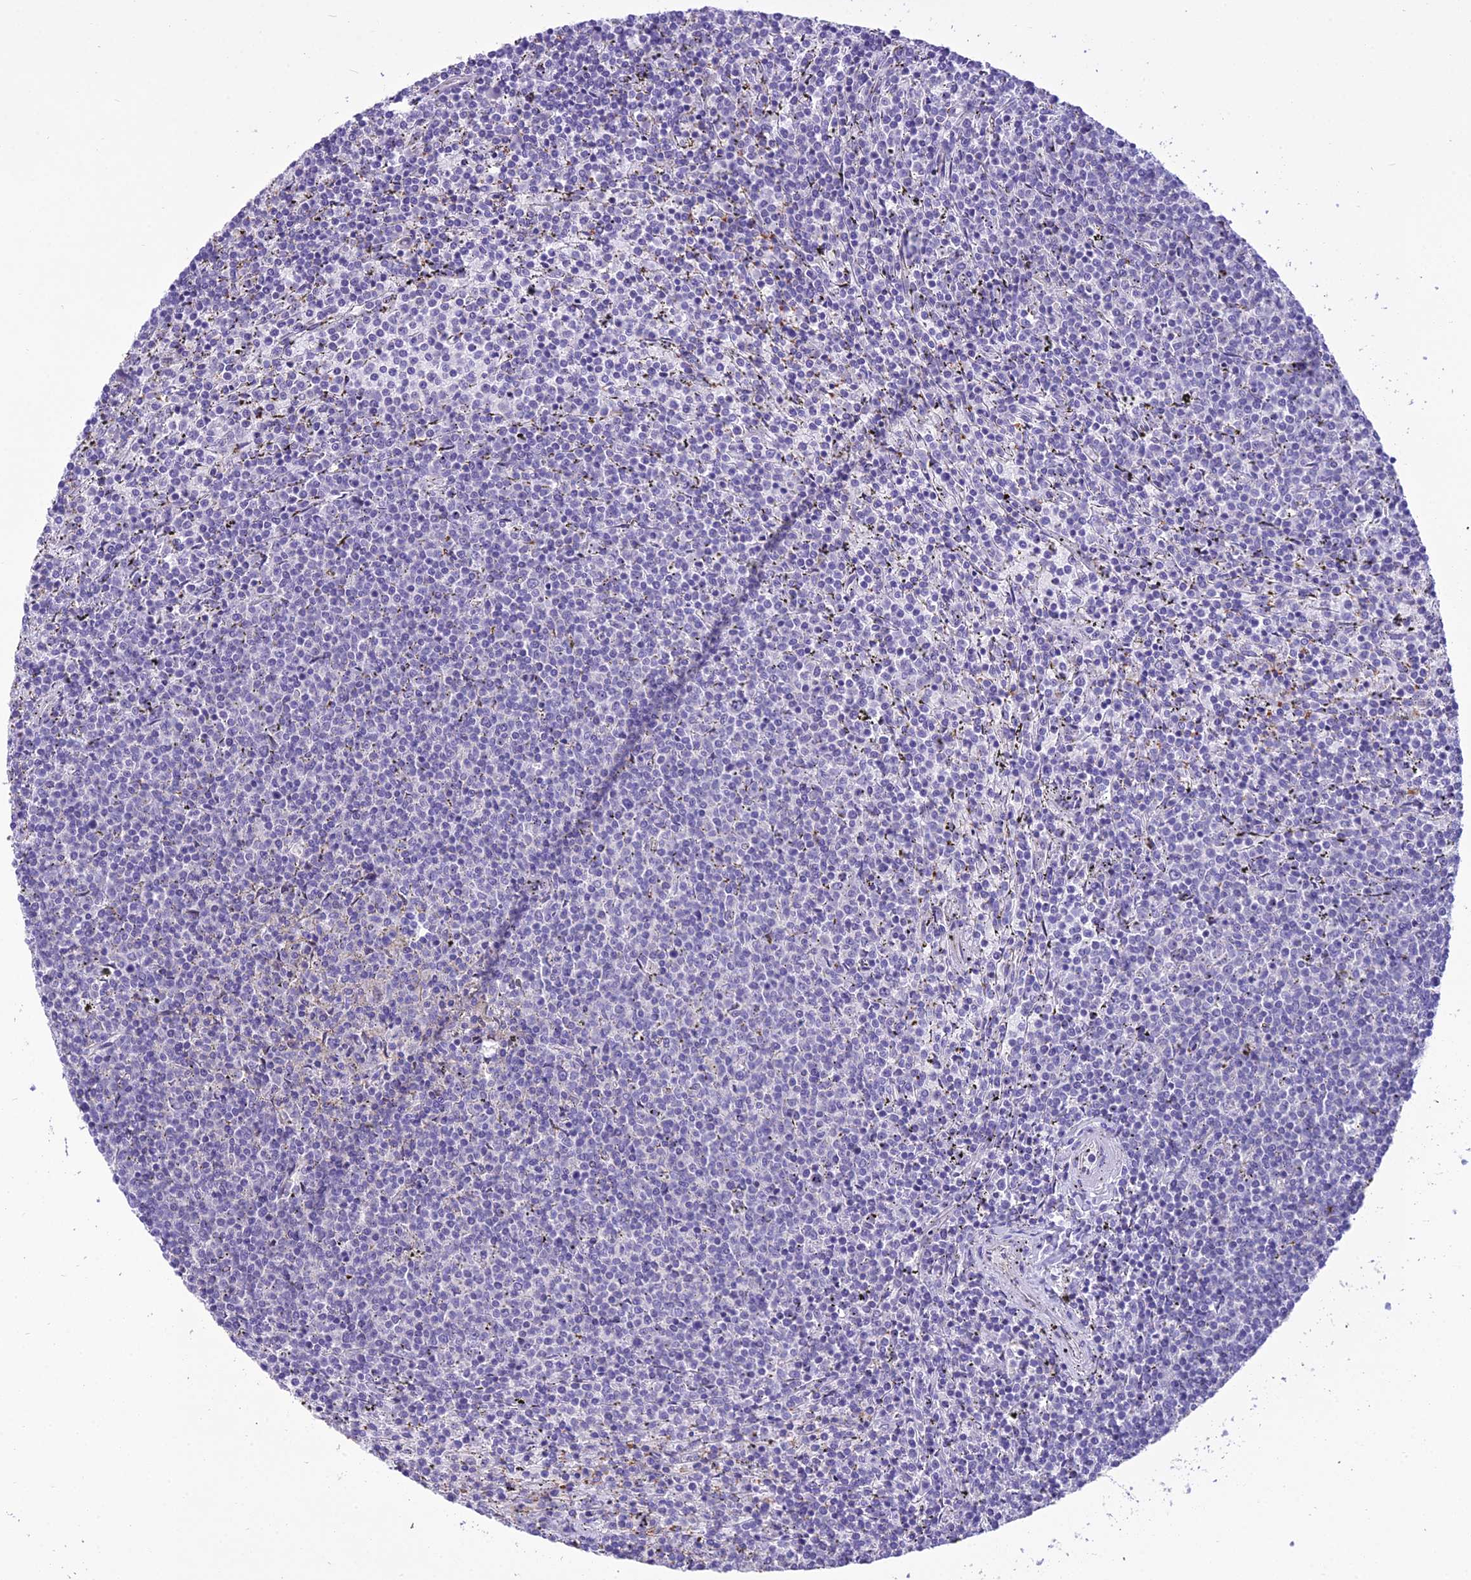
{"staining": {"intensity": "negative", "quantity": "none", "location": "none"}, "tissue": "lymphoma", "cell_type": "Tumor cells", "image_type": "cancer", "snomed": [{"axis": "morphology", "description": "Malignant lymphoma, non-Hodgkin's type, Low grade"}, {"axis": "topography", "description": "Spleen"}], "caption": "An immunohistochemistry histopathology image of low-grade malignant lymphoma, non-Hodgkin's type is shown. There is no staining in tumor cells of low-grade malignant lymphoma, non-Hodgkin's type.", "gene": "SCRT1", "patient": {"sex": "female", "age": 50}}